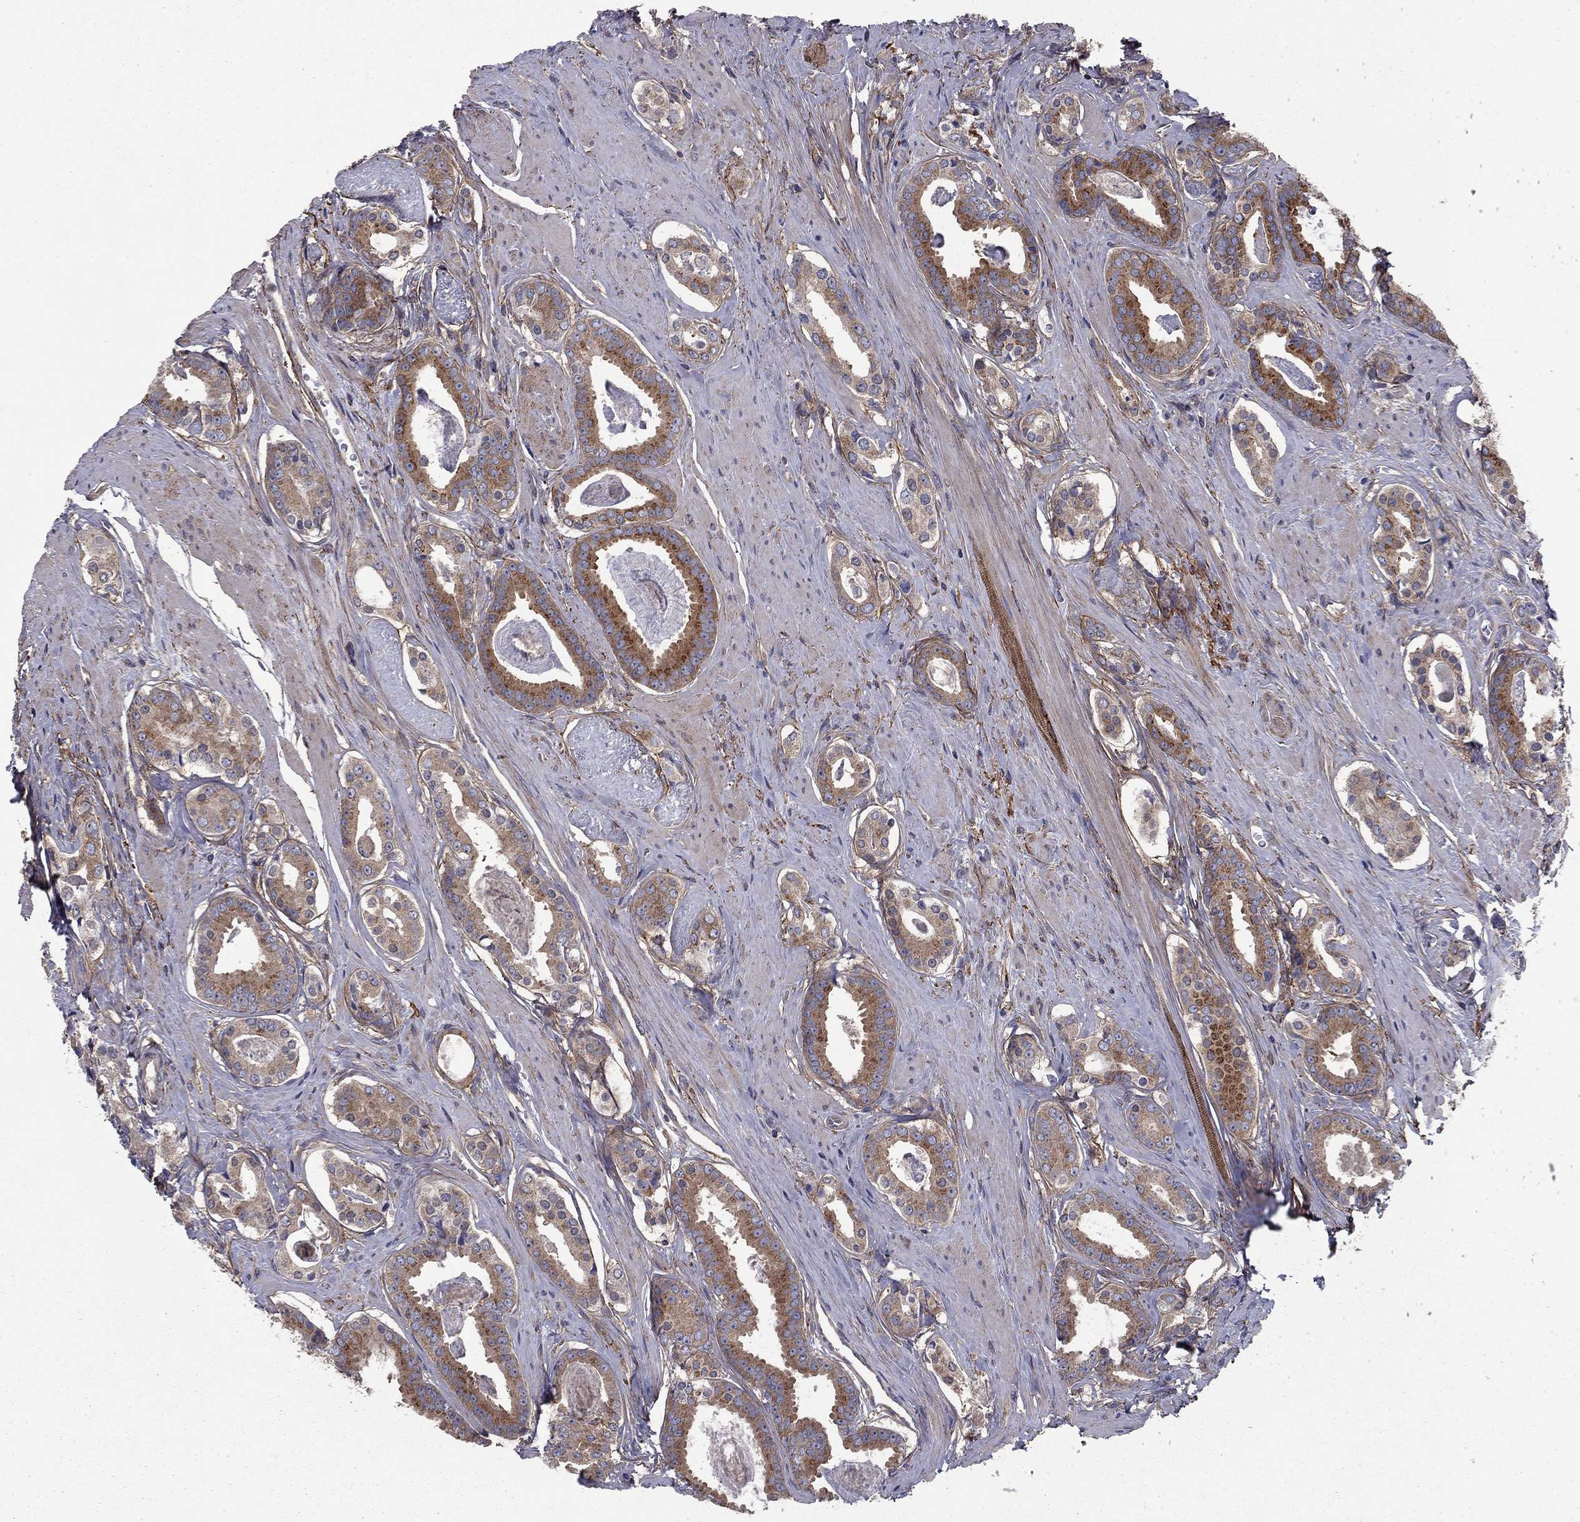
{"staining": {"intensity": "strong", "quantity": "25%-75%", "location": "cytoplasmic/membranous"}, "tissue": "prostate cancer", "cell_type": "Tumor cells", "image_type": "cancer", "snomed": [{"axis": "morphology", "description": "Adenocarcinoma, NOS"}, {"axis": "topography", "description": "Prostate"}], "caption": "Adenocarcinoma (prostate) tissue displays strong cytoplasmic/membranous positivity in approximately 25%-75% of tumor cells The protein of interest is stained brown, and the nuclei are stained in blue (DAB (3,3'-diaminobenzidine) IHC with brightfield microscopy, high magnification).", "gene": "RNF123", "patient": {"sex": "male", "age": 61}}